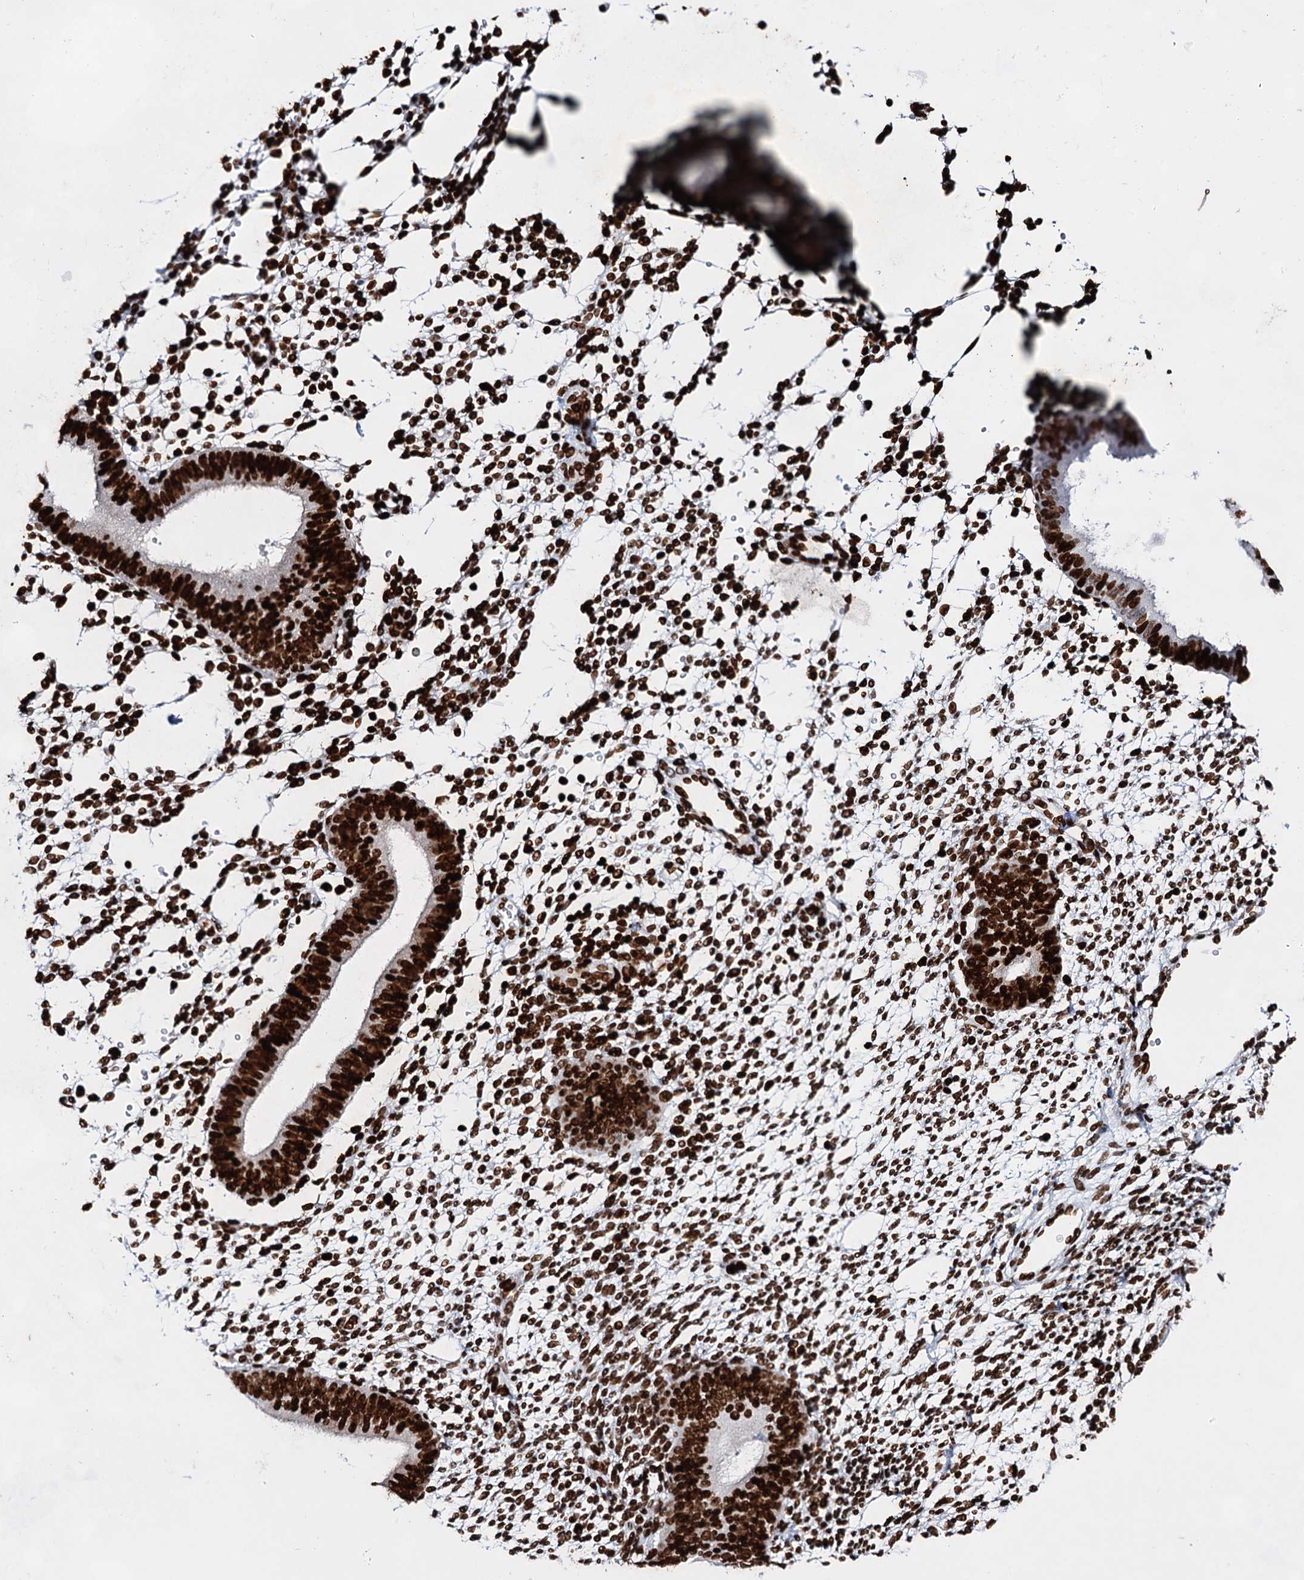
{"staining": {"intensity": "strong", "quantity": ">75%", "location": "nuclear"}, "tissue": "endometrium", "cell_type": "Cells in endometrial stroma", "image_type": "normal", "snomed": [{"axis": "morphology", "description": "Normal tissue, NOS"}, {"axis": "topography", "description": "Uterus"}, {"axis": "topography", "description": "Endometrium"}], "caption": "Immunohistochemical staining of normal endometrium exhibits high levels of strong nuclear staining in approximately >75% of cells in endometrial stroma.", "gene": "HMGB2", "patient": {"sex": "female", "age": 48}}